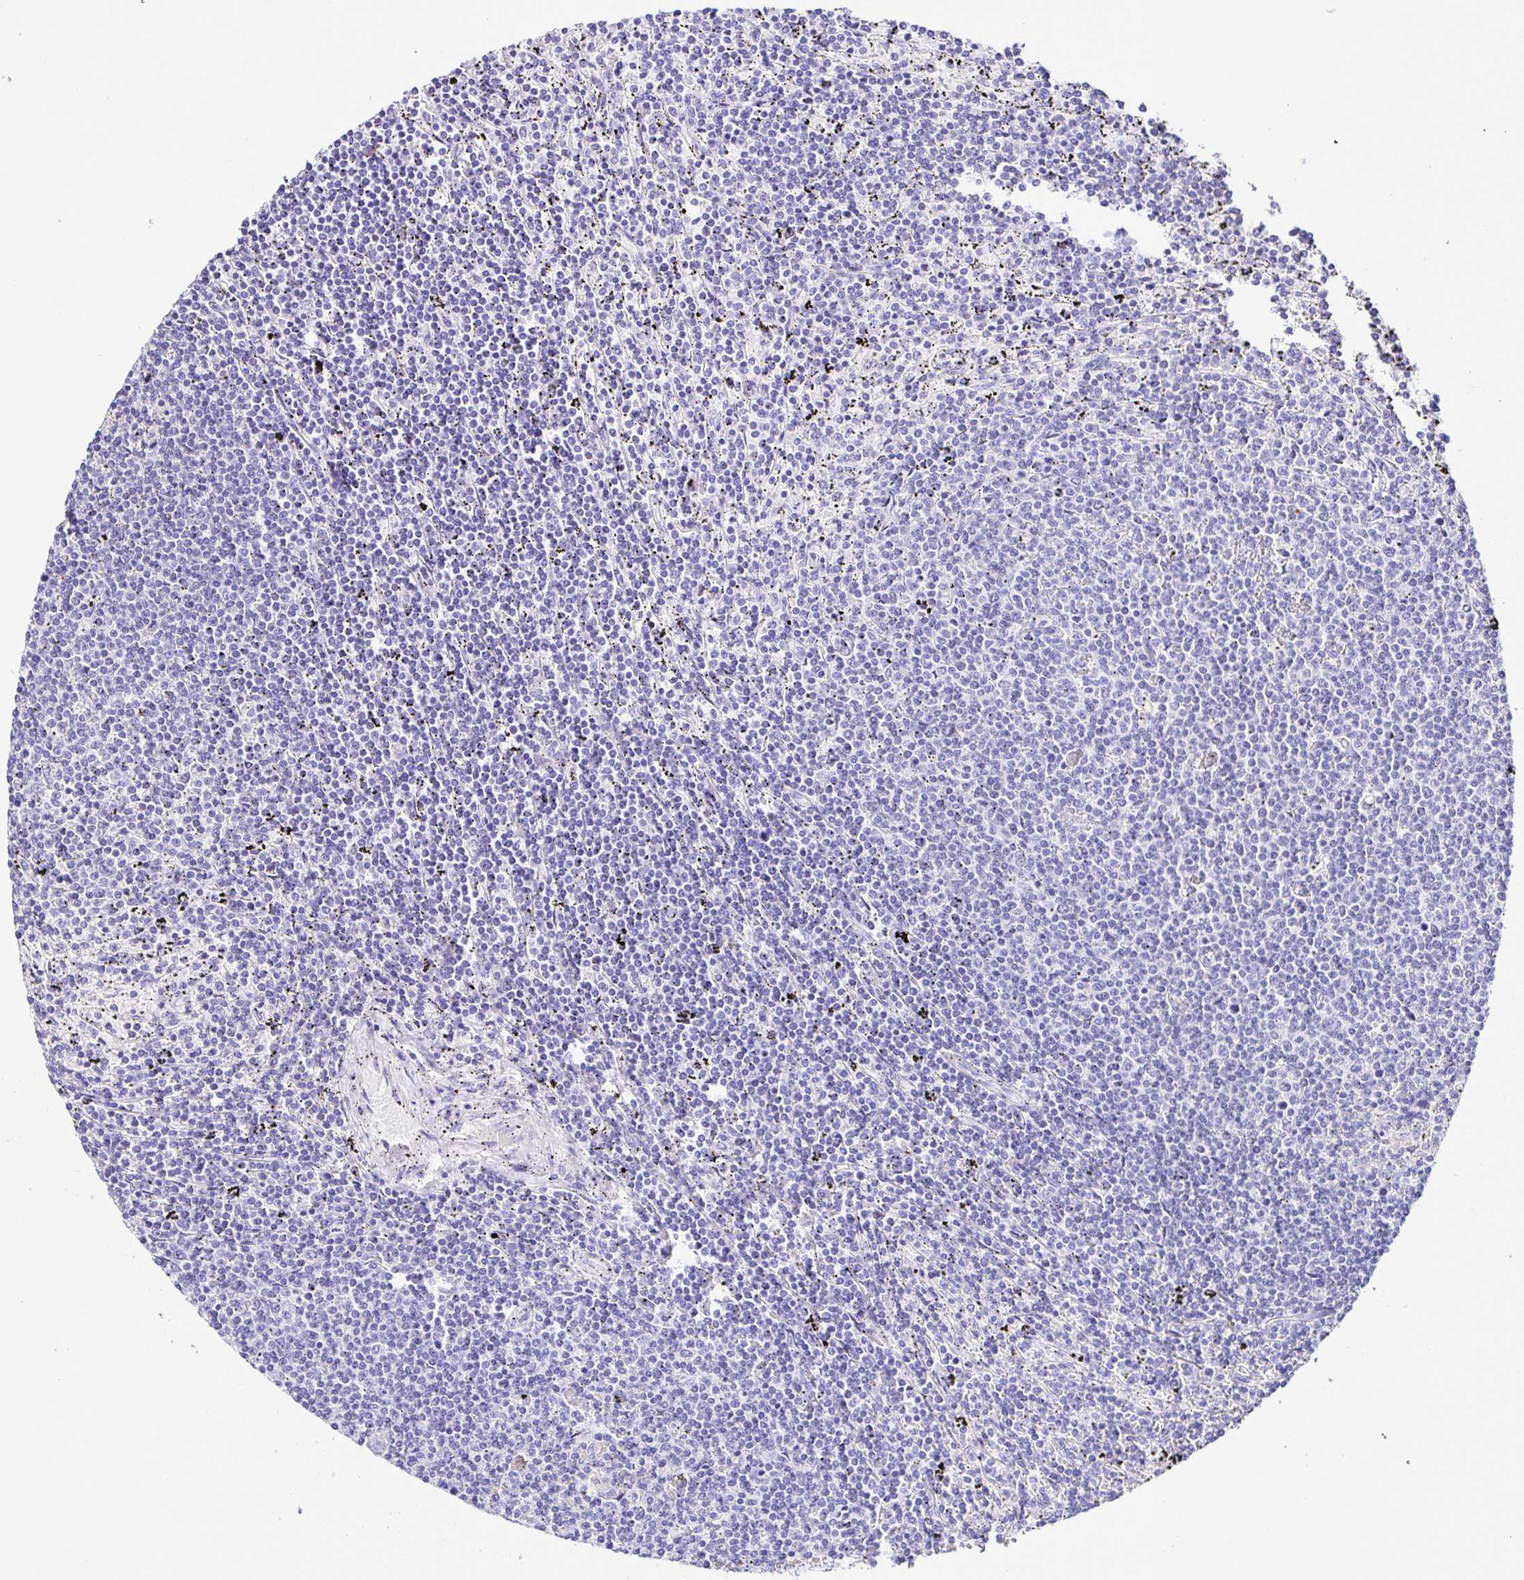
{"staining": {"intensity": "negative", "quantity": "none", "location": "none"}, "tissue": "lymphoma", "cell_type": "Tumor cells", "image_type": "cancer", "snomed": [{"axis": "morphology", "description": "Malignant lymphoma, non-Hodgkin's type, Low grade"}, {"axis": "topography", "description": "Spleen"}], "caption": "This is an immunohistochemistry (IHC) histopathology image of lymphoma. There is no positivity in tumor cells.", "gene": "BACE2", "patient": {"sex": "female", "age": 50}}